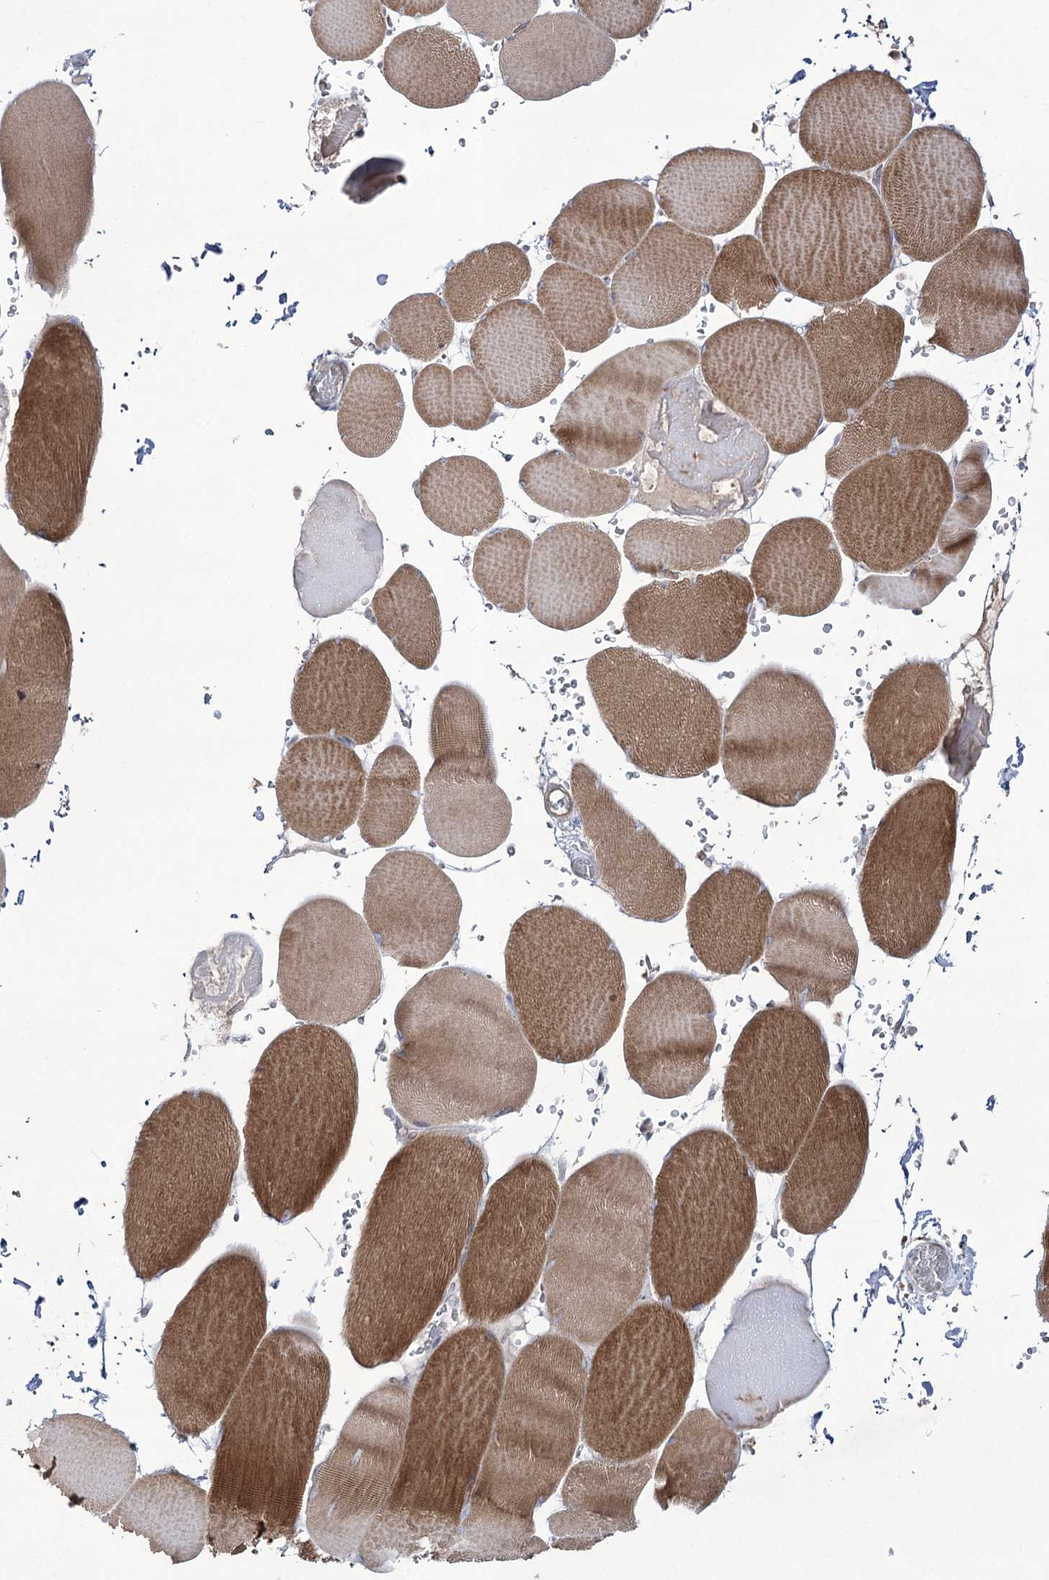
{"staining": {"intensity": "moderate", "quantity": ">75%", "location": "cytoplasmic/membranous"}, "tissue": "skeletal muscle", "cell_type": "Myocytes", "image_type": "normal", "snomed": [{"axis": "morphology", "description": "Normal tissue, NOS"}, {"axis": "topography", "description": "Skeletal muscle"}, {"axis": "topography", "description": "Head-Neck"}], "caption": "Brown immunohistochemical staining in unremarkable human skeletal muscle demonstrates moderate cytoplasmic/membranous positivity in approximately >75% of myocytes.", "gene": "REXO2", "patient": {"sex": "male", "age": 66}}